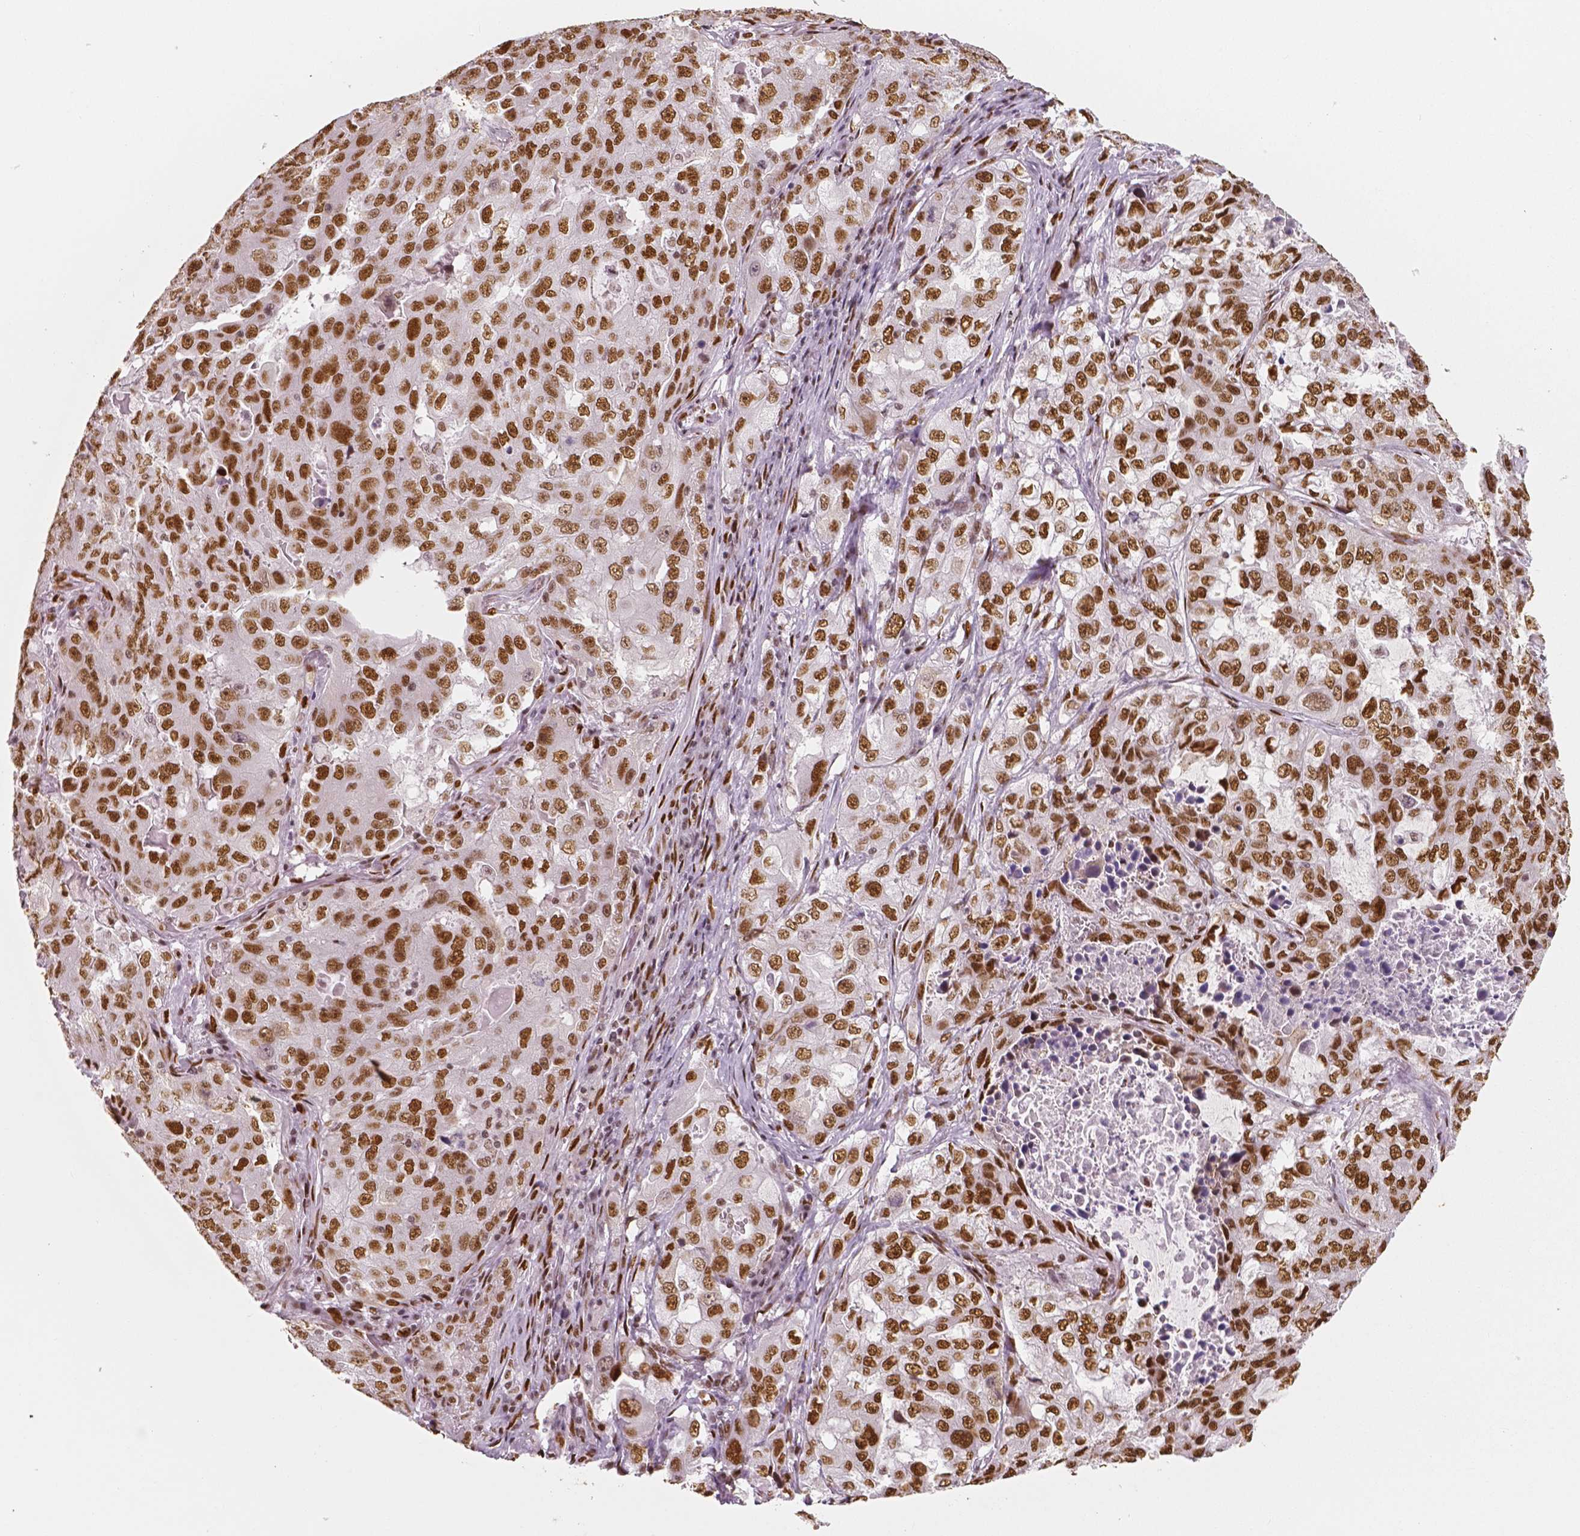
{"staining": {"intensity": "strong", "quantity": ">75%", "location": "nuclear"}, "tissue": "lung cancer", "cell_type": "Tumor cells", "image_type": "cancer", "snomed": [{"axis": "morphology", "description": "Adenocarcinoma, NOS"}, {"axis": "topography", "description": "Lung"}], "caption": "Lung cancer stained for a protein reveals strong nuclear positivity in tumor cells.", "gene": "NUCKS1", "patient": {"sex": "female", "age": 61}}